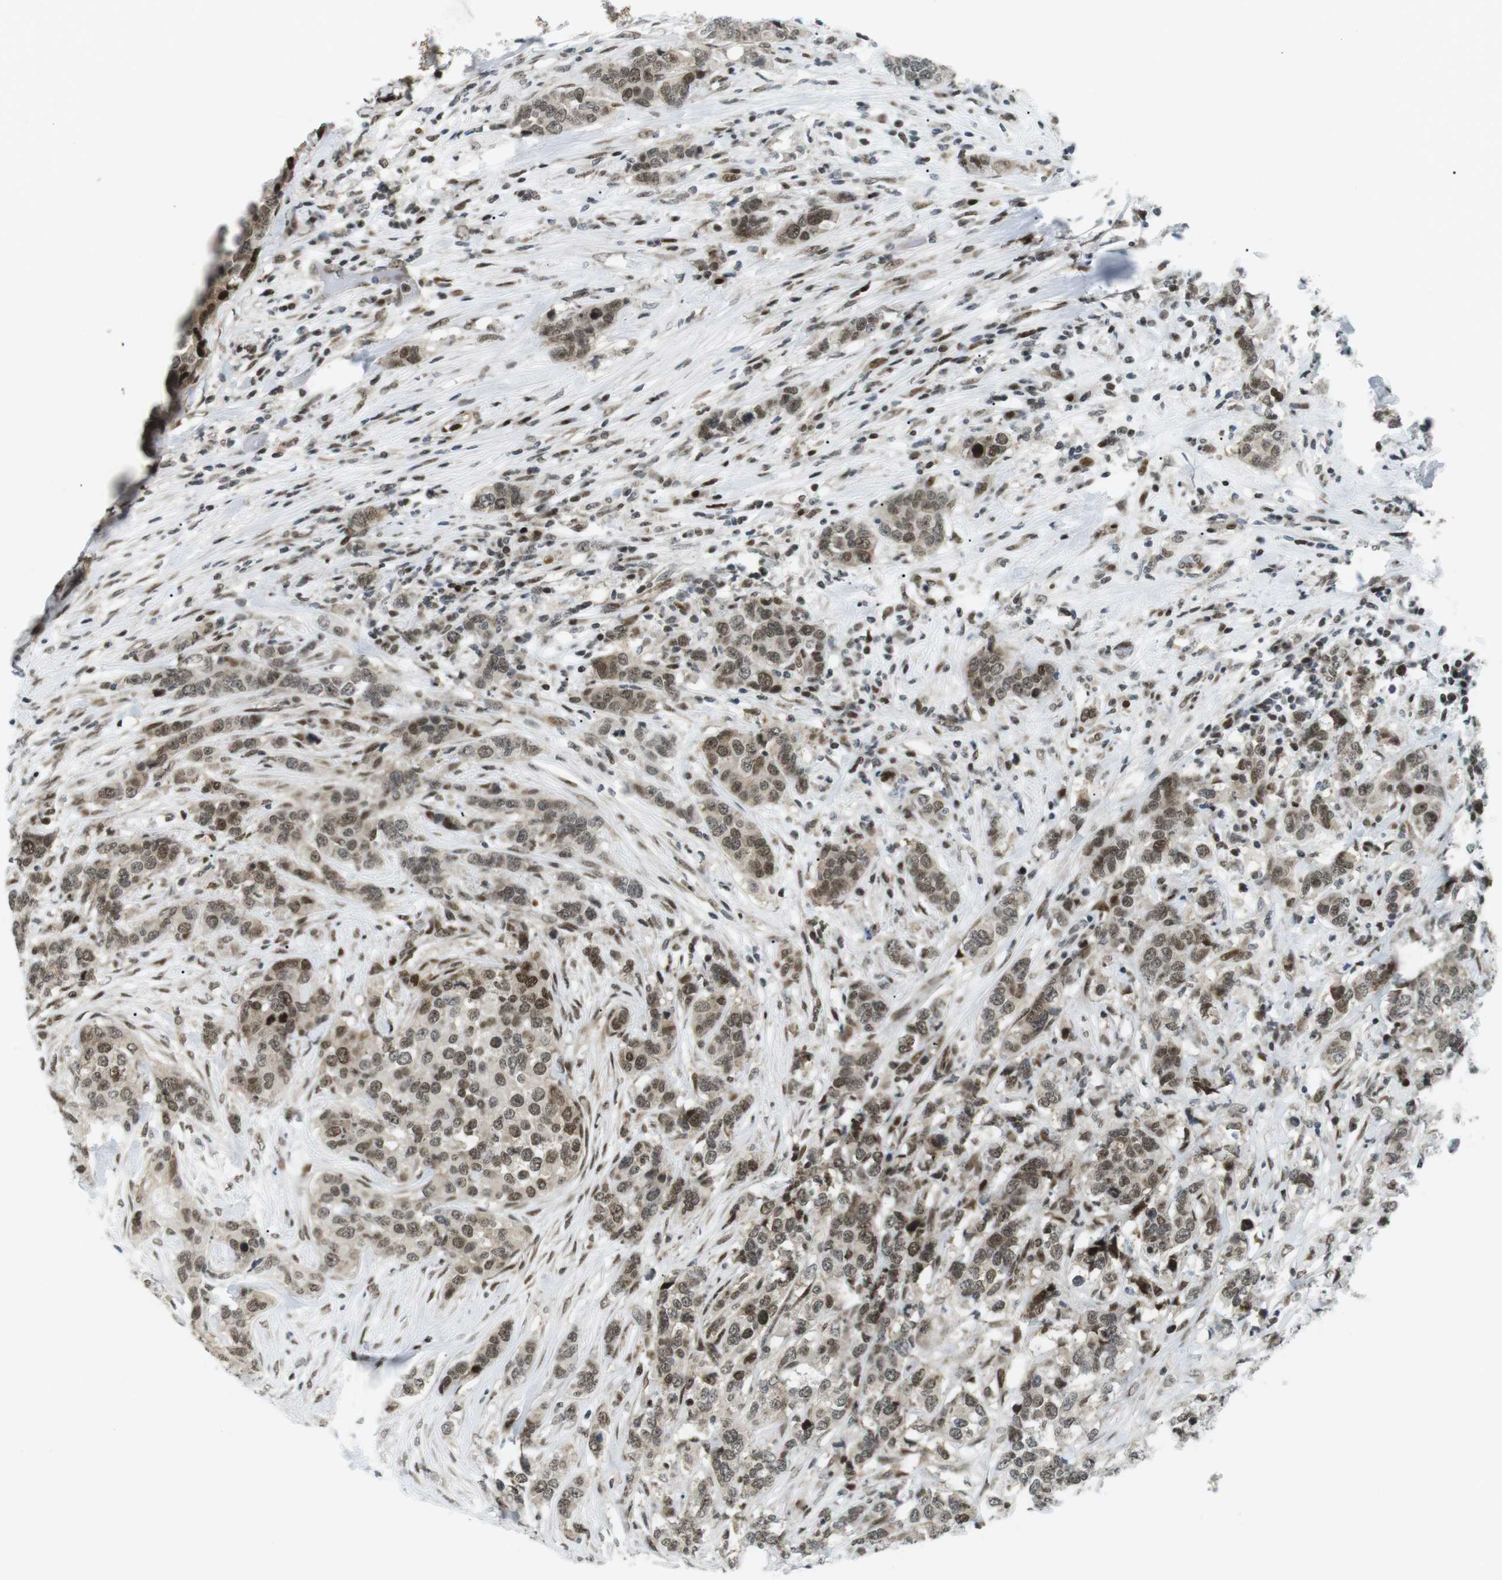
{"staining": {"intensity": "moderate", "quantity": "25%-75%", "location": "nuclear"}, "tissue": "breast cancer", "cell_type": "Tumor cells", "image_type": "cancer", "snomed": [{"axis": "morphology", "description": "Lobular carcinoma"}, {"axis": "topography", "description": "Breast"}], "caption": "Approximately 25%-75% of tumor cells in human breast lobular carcinoma reveal moderate nuclear protein staining as visualized by brown immunohistochemical staining.", "gene": "CDC27", "patient": {"sex": "female", "age": 59}}